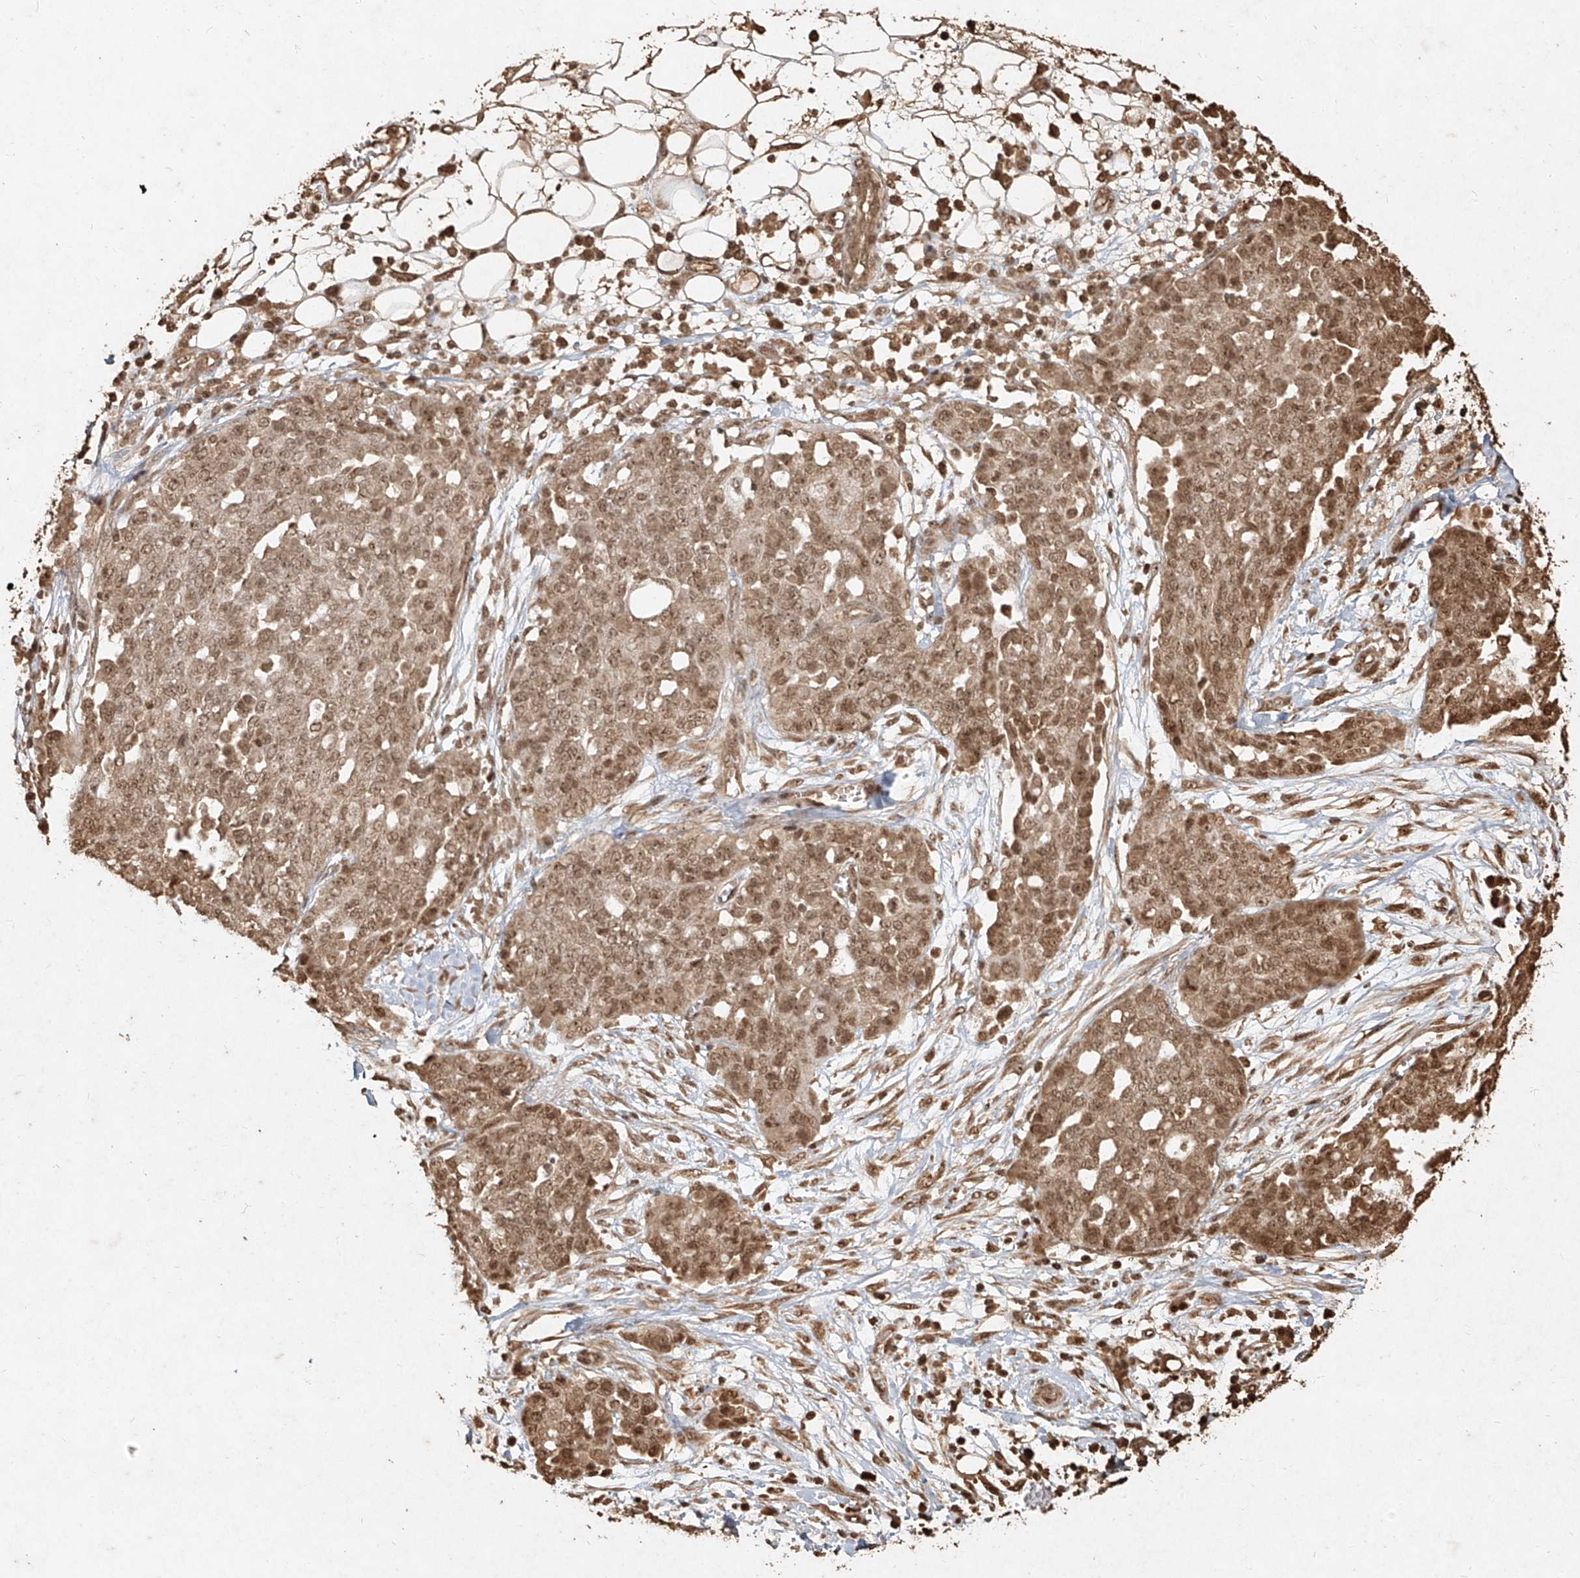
{"staining": {"intensity": "moderate", "quantity": ">75%", "location": "cytoplasmic/membranous,nuclear"}, "tissue": "ovarian cancer", "cell_type": "Tumor cells", "image_type": "cancer", "snomed": [{"axis": "morphology", "description": "Cystadenocarcinoma, serous, NOS"}, {"axis": "topography", "description": "Soft tissue"}, {"axis": "topography", "description": "Ovary"}], "caption": "Immunohistochemical staining of ovarian cancer (serous cystadenocarcinoma) exhibits medium levels of moderate cytoplasmic/membranous and nuclear expression in about >75% of tumor cells.", "gene": "UBE2K", "patient": {"sex": "female", "age": 57}}